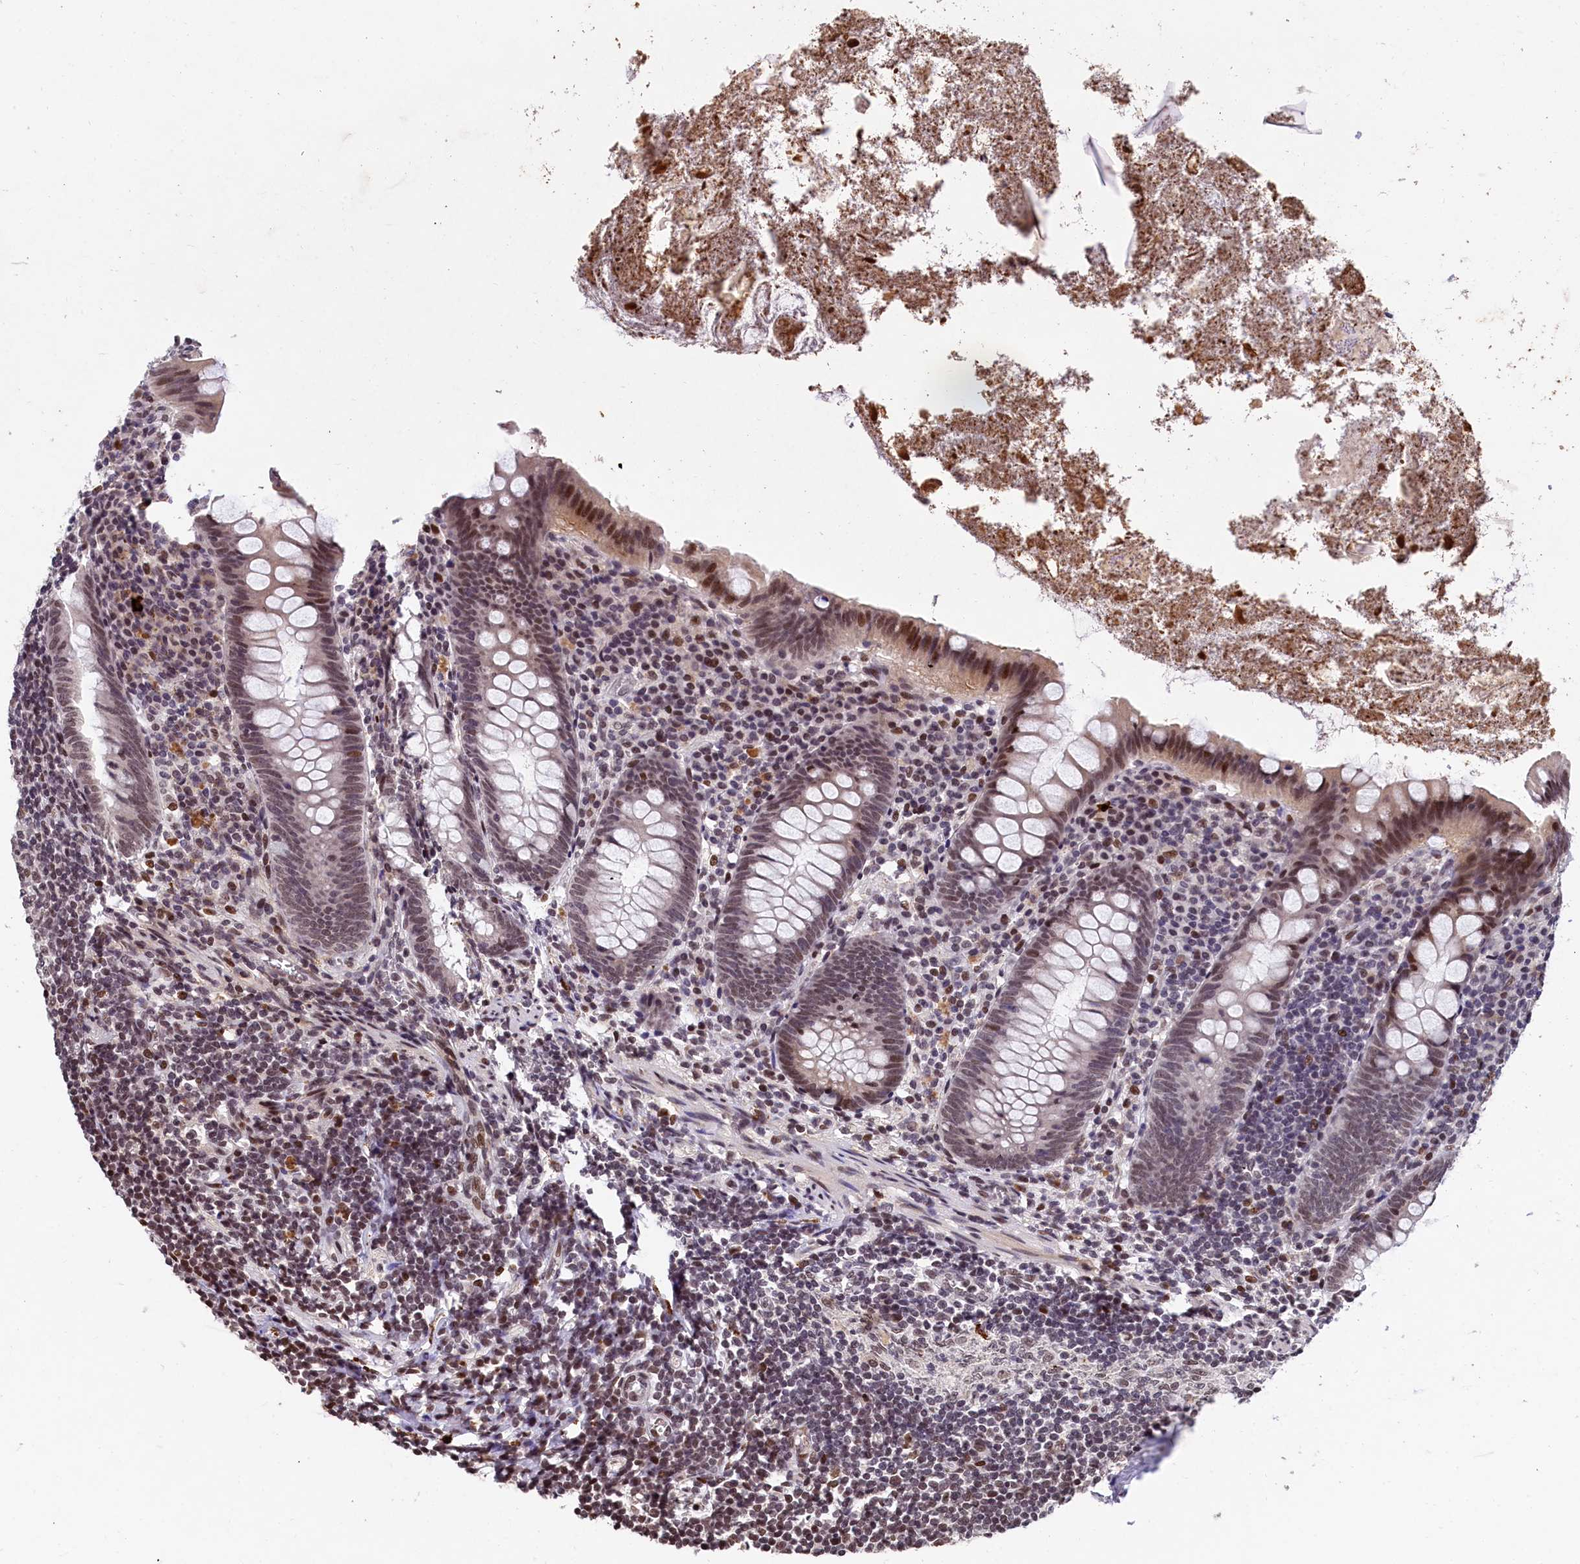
{"staining": {"intensity": "moderate", "quantity": "25%-75%", "location": "cytoplasmic/membranous"}, "tissue": "appendix", "cell_type": "Glandular cells", "image_type": "normal", "snomed": [{"axis": "morphology", "description": "Normal tissue, NOS"}, {"axis": "topography", "description": "Appendix"}], "caption": "Brown immunohistochemical staining in normal appendix displays moderate cytoplasmic/membranous expression in approximately 25%-75% of glandular cells. (DAB (3,3'-diaminobenzidine) IHC, brown staining for protein, blue staining for nuclei).", "gene": "FAM217B", "patient": {"sex": "female", "age": 51}}